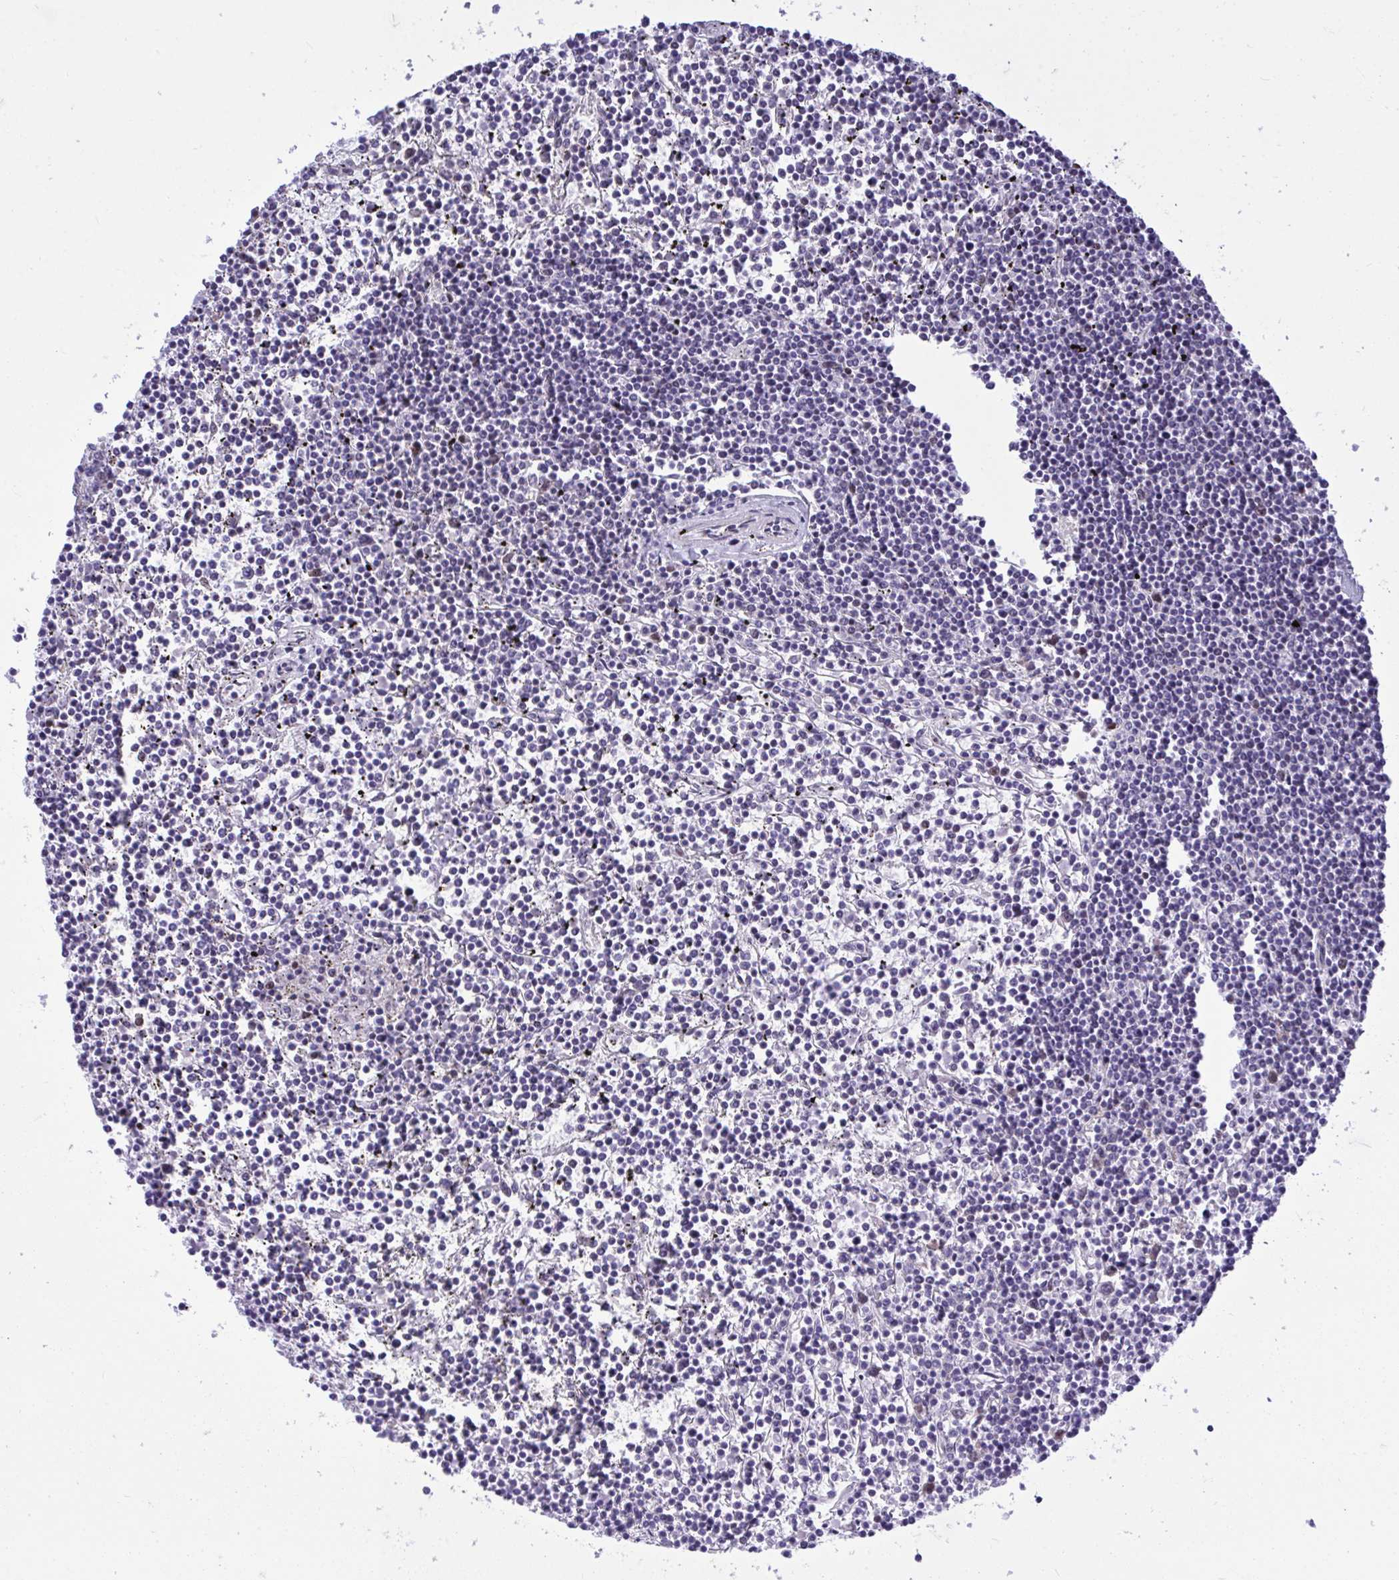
{"staining": {"intensity": "moderate", "quantity": "<25%", "location": "nuclear"}, "tissue": "lymphoma", "cell_type": "Tumor cells", "image_type": "cancer", "snomed": [{"axis": "morphology", "description": "Malignant lymphoma, non-Hodgkin's type, Low grade"}, {"axis": "topography", "description": "Spleen"}], "caption": "Protein expression analysis of lymphoma reveals moderate nuclear staining in approximately <25% of tumor cells.", "gene": "C1QL2", "patient": {"sex": "female", "age": 19}}